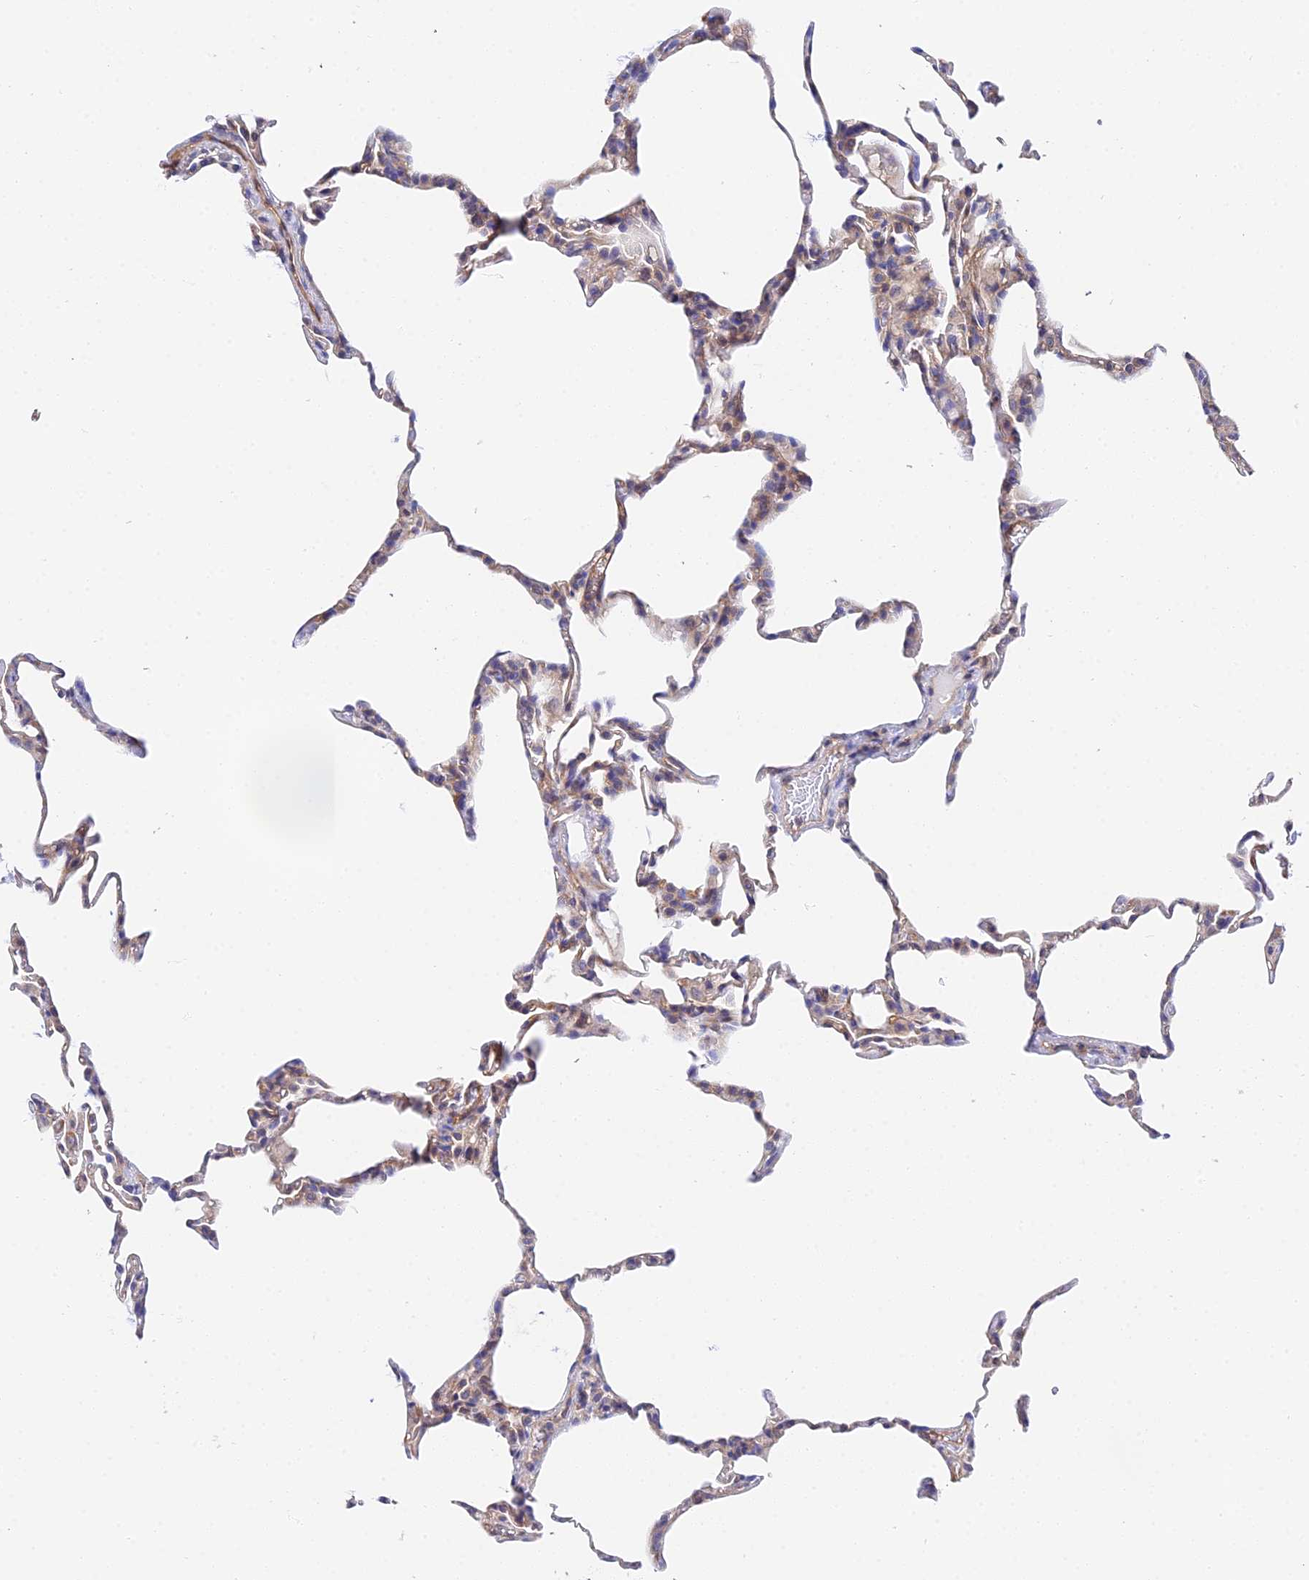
{"staining": {"intensity": "weak", "quantity": "<25%", "location": "cytoplasmic/membranous"}, "tissue": "lung", "cell_type": "Alveolar cells", "image_type": "normal", "snomed": [{"axis": "morphology", "description": "Normal tissue, NOS"}, {"axis": "topography", "description": "Lung"}], "caption": "Alveolar cells are negative for protein expression in benign human lung. (IHC, brightfield microscopy, high magnification).", "gene": "PPP2R2A", "patient": {"sex": "male", "age": 20}}